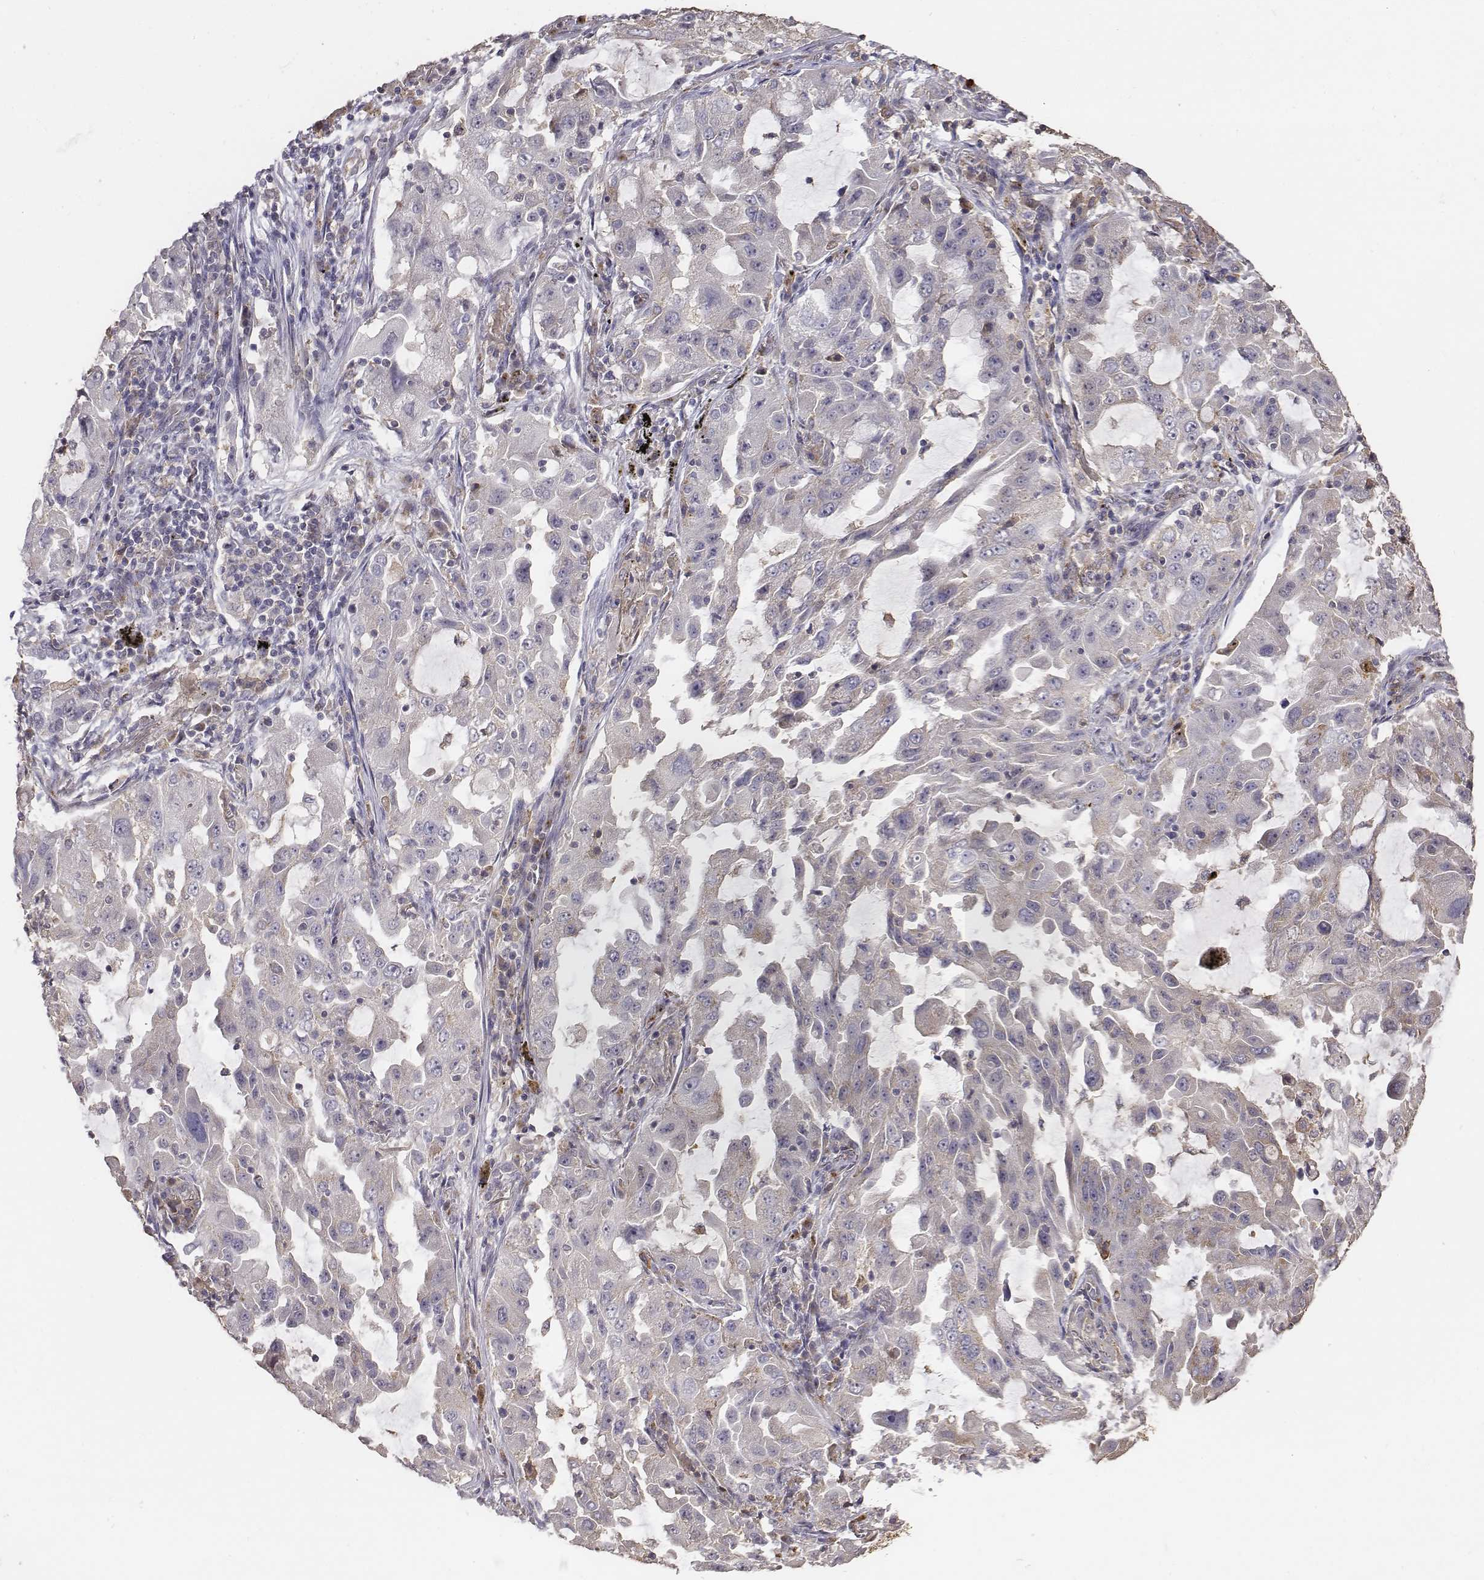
{"staining": {"intensity": "weak", "quantity": "25%-75%", "location": "cytoplasmic/membranous"}, "tissue": "lung cancer", "cell_type": "Tumor cells", "image_type": "cancer", "snomed": [{"axis": "morphology", "description": "Adenocarcinoma, NOS"}, {"axis": "topography", "description": "Lung"}], "caption": "Immunohistochemical staining of lung cancer (adenocarcinoma) demonstrates low levels of weak cytoplasmic/membranous protein positivity in approximately 25%-75% of tumor cells.", "gene": "AP1B1", "patient": {"sex": "female", "age": 61}}